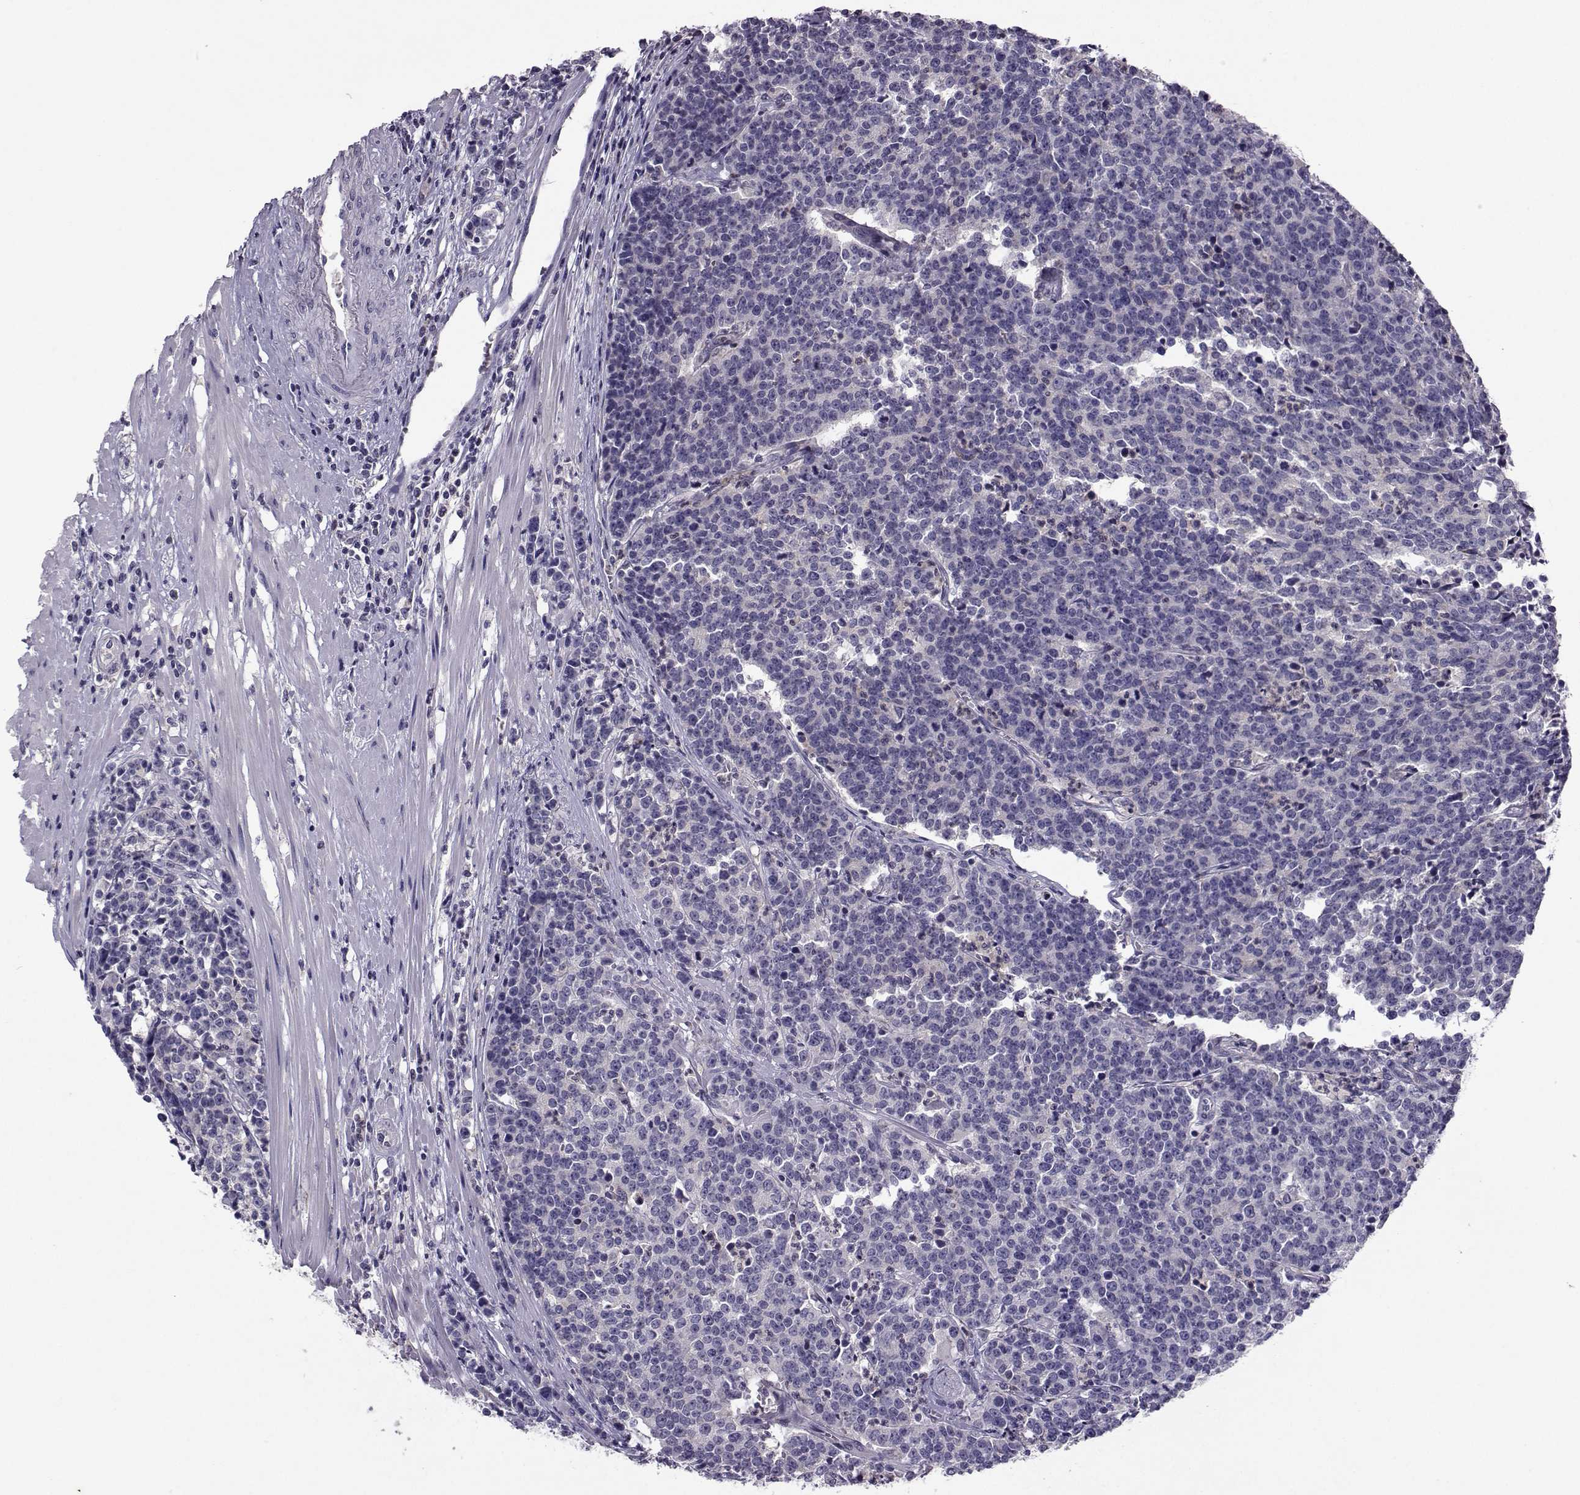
{"staining": {"intensity": "negative", "quantity": "none", "location": "none"}, "tissue": "prostate cancer", "cell_type": "Tumor cells", "image_type": "cancer", "snomed": [{"axis": "morphology", "description": "Adenocarcinoma, NOS"}, {"axis": "topography", "description": "Prostate"}], "caption": "Image shows no protein positivity in tumor cells of adenocarcinoma (prostate) tissue.", "gene": "FCAMR", "patient": {"sex": "male", "age": 67}}